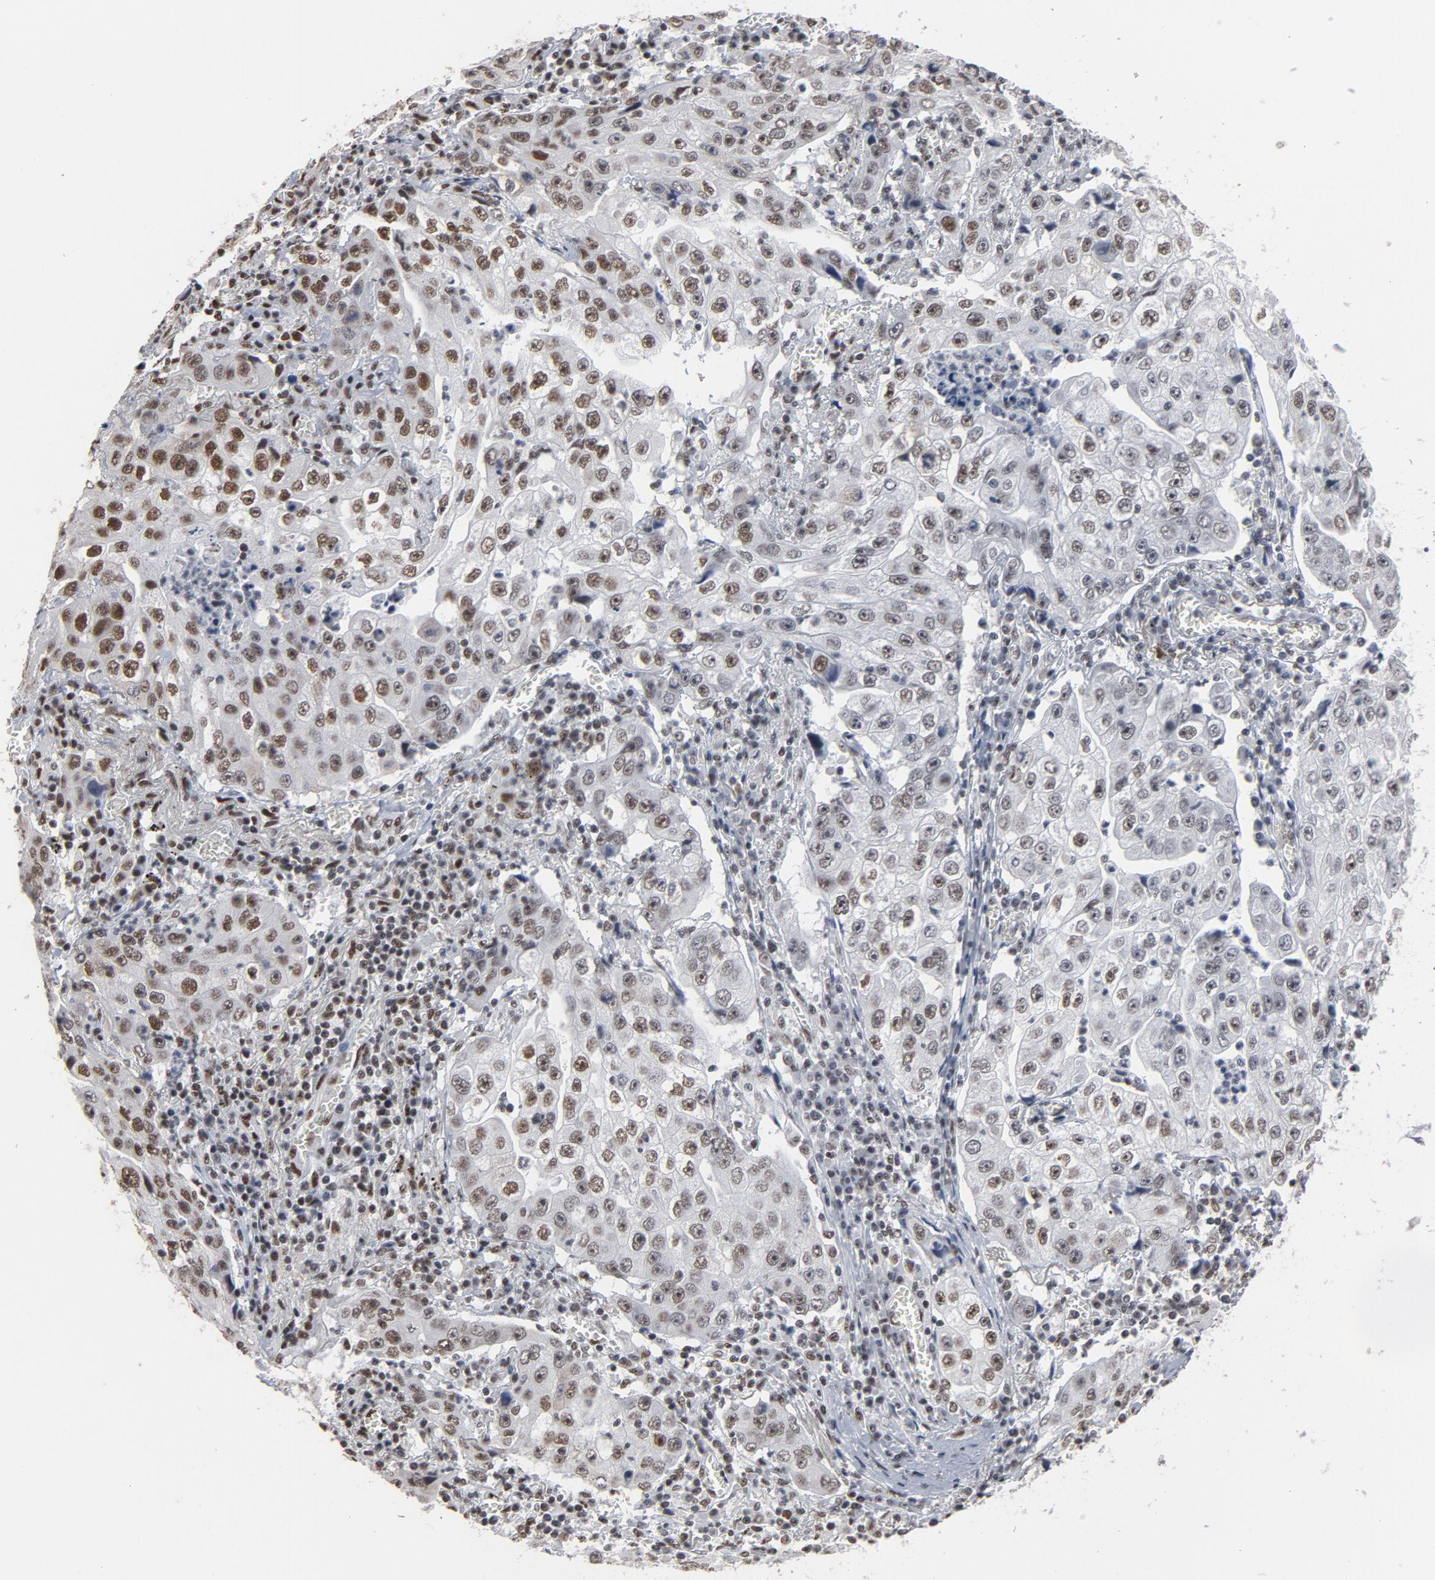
{"staining": {"intensity": "moderate", "quantity": ">75%", "location": "nuclear"}, "tissue": "lung cancer", "cell_type": "Tumor cells", "image_type": "cancer", "snomed": [{"axis": "morphology", "description": "Squamous cell carcinoma, NOS"}, {"axis": "topography", "description": "Lung"}], "caption": "Moderate nuclear staining is present in about >75% of tumor cells in squamous cell carcinoma (lung).", "gene": "MRE11", "patient": {"sex": "male", "age": 64}}